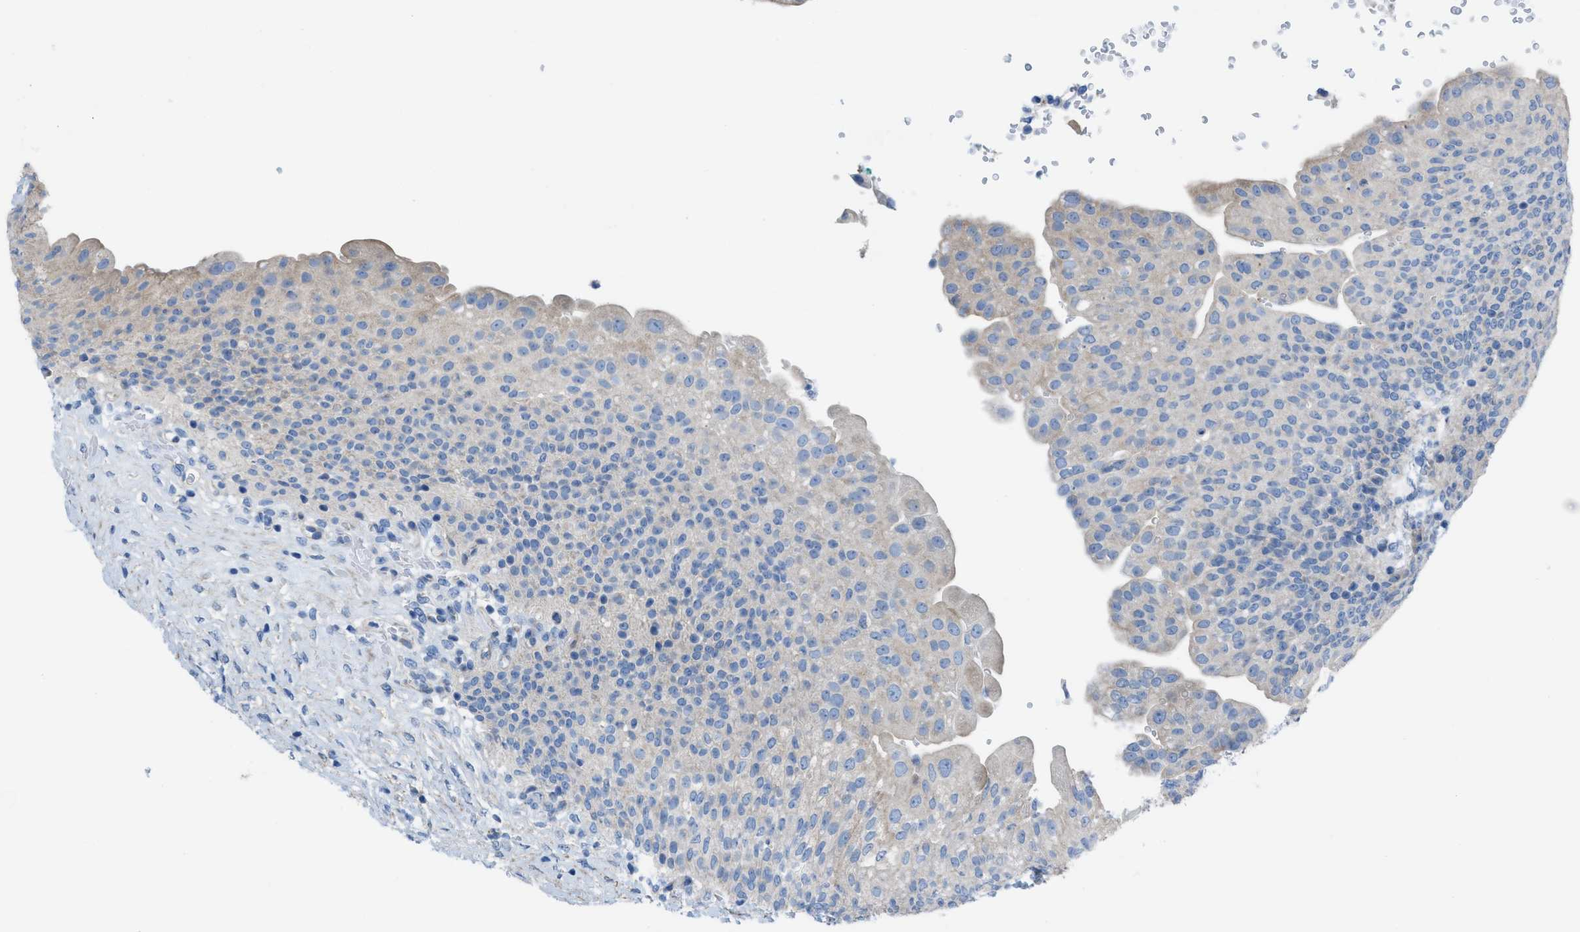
{"staining": {"intensity": "weak", "quantity": "<25%", "location": "cytoplasmic/membranous"}, "tissue": "urinary bladder", "cell_type": "Urothelial cells", "image_type": "normal", "snomed": [{"axis": "morphology", "description": "Urothelial carcinoma, High grade"}, {"axis": "topography", "description": "Urinary bladder"}], "caption": "This is an immunohistochemistry histopathology image of unremarkable urinary bladder. There is no positivity in urothelial cells.", "gene": "KCNH7", "patient": {"sex": "male", "age": 46}}